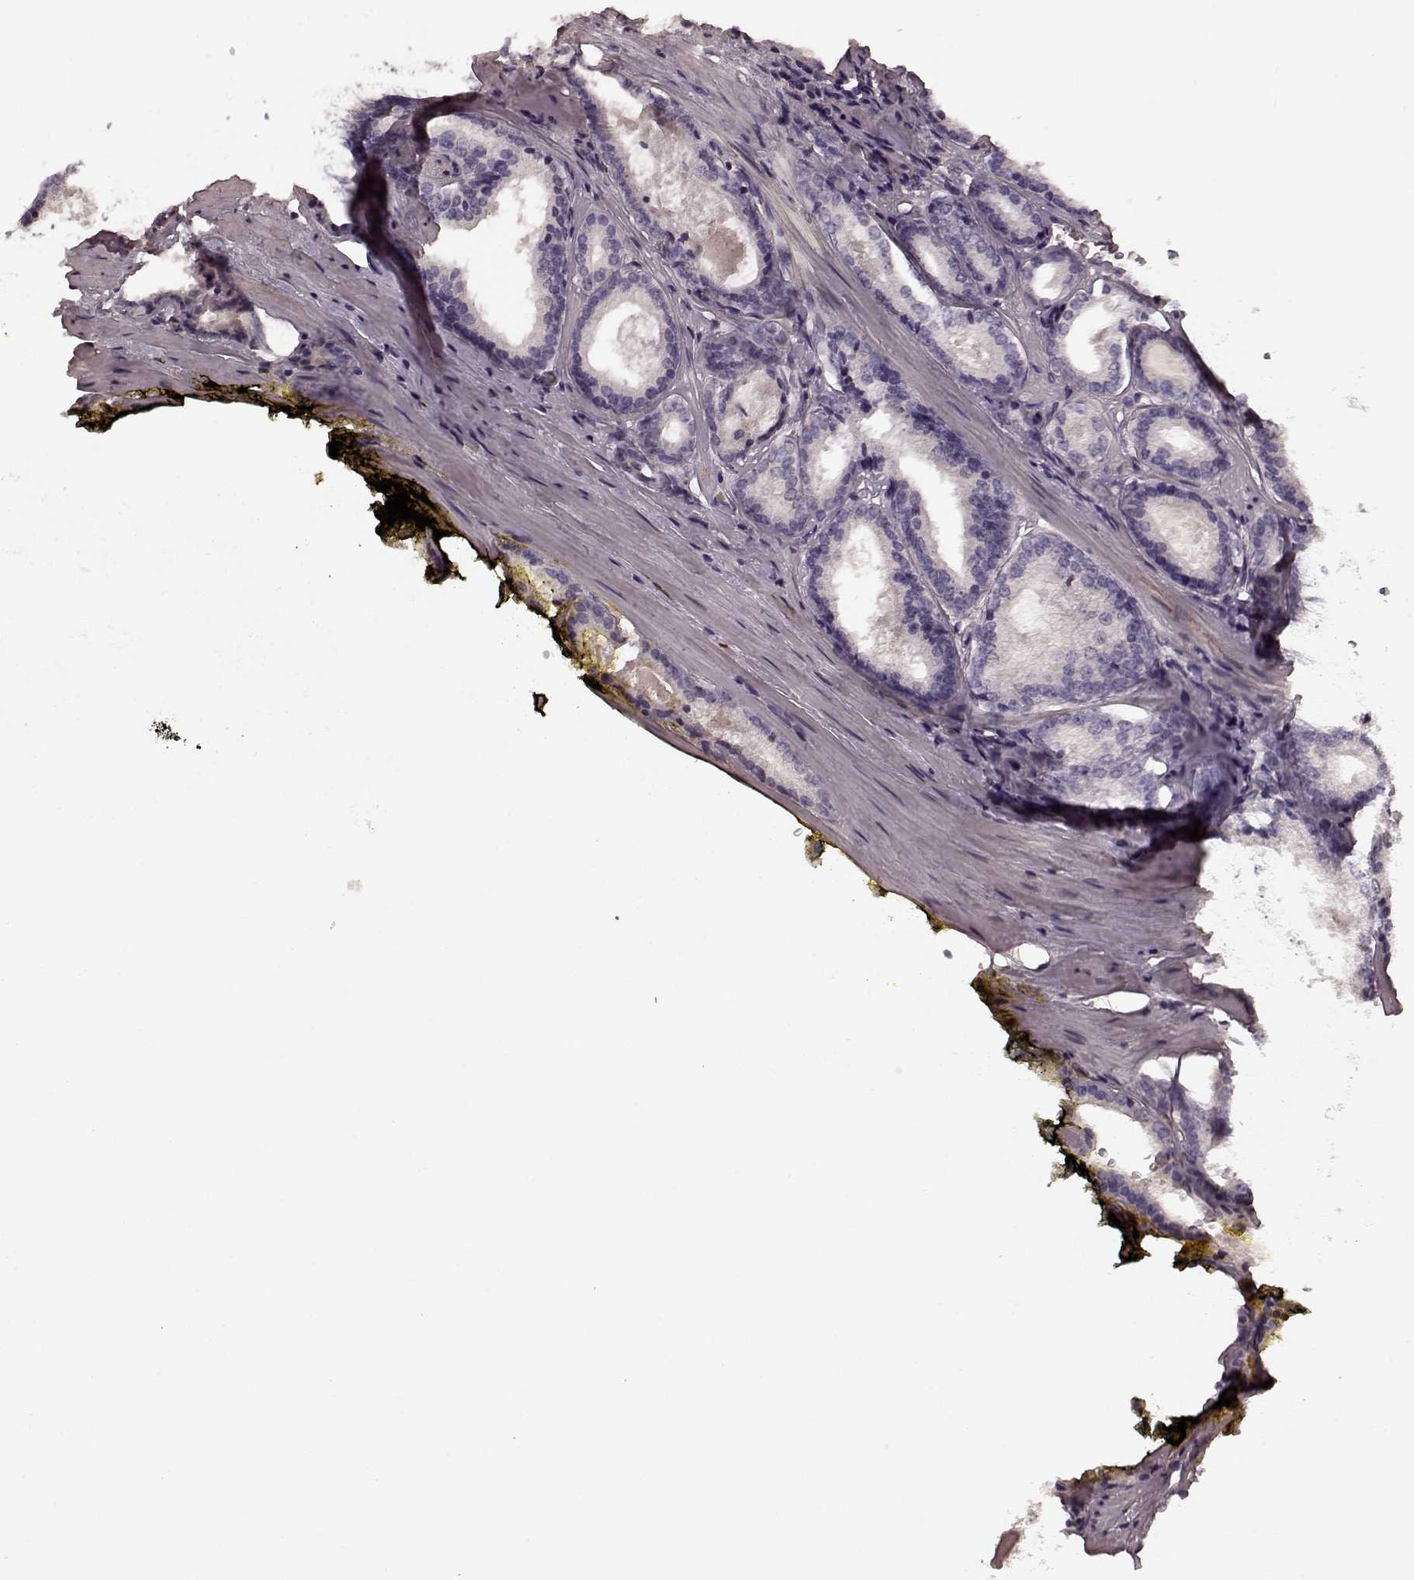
{"staining": {"intensity": "negative", "quantity": "none", "location": "none"}, "tissue": "prostate cancer", "cell_type": "Tumor cells", "image_type": "cancer", "snomed": [{"axis": "morphology", "description": "Adenocarcinoma, Low grade"}, {"axis": "topography", "description": "Prostate"}], "caption": "Tumor cells are negative for brown protein staining in prostate adenocarcinoma (low-grade). Brightfield microscopy of immunohistochemistry stained with DAB (3,3'-diaminobenzidine) (brown) and hematoxylin (blue), captured at high magnification.", "gene": "PRKCE", "patient": {"sex": "male", "age": 56}}